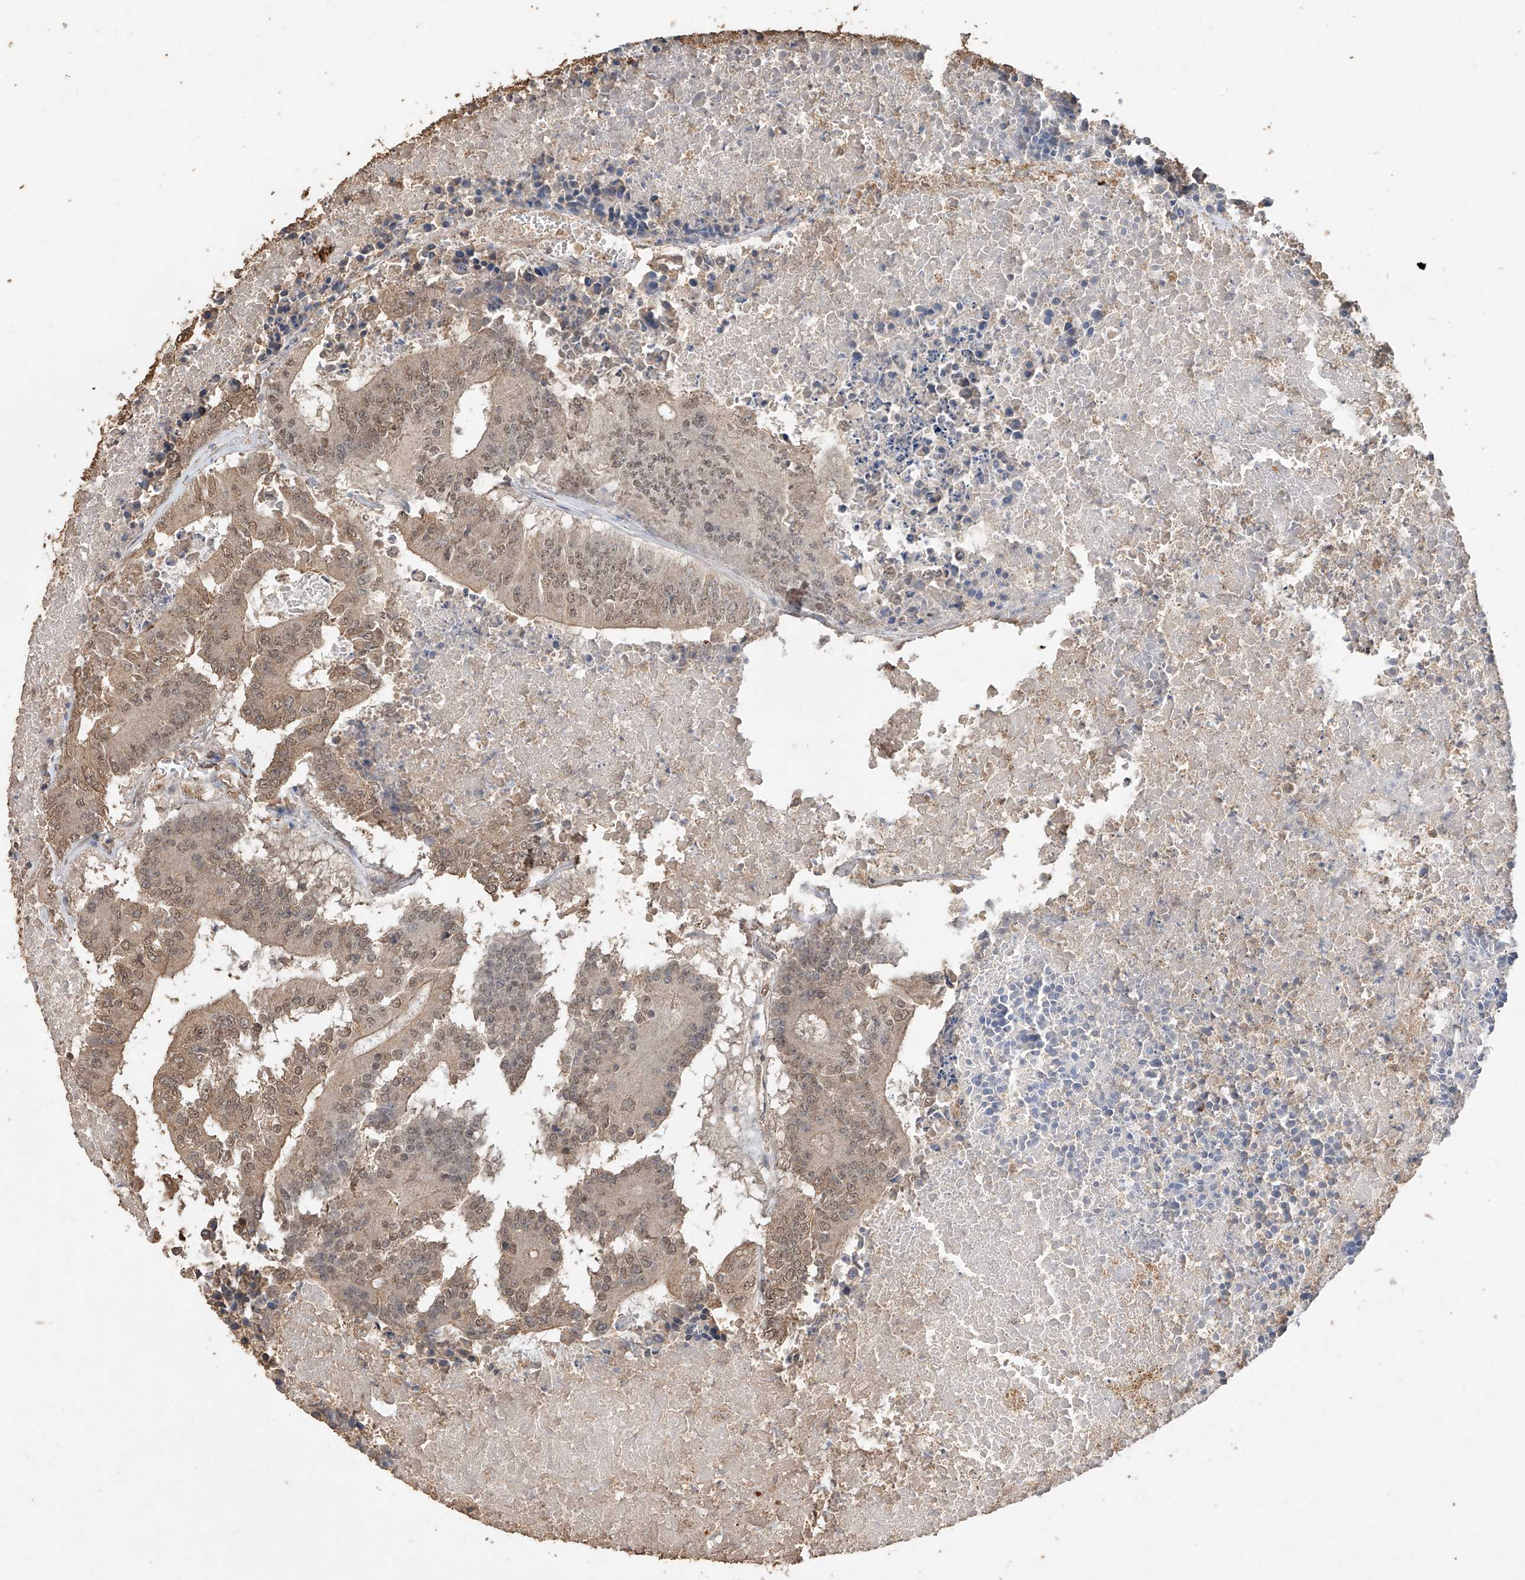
{"staining": {"intensity": "moderate", "quantity": ">75%", "location": "cytoplasmic/membranous"}, "tissue": "colorectal cancer", "cell_type": "Tumor cells", "image_type": "cancer", "snomed": [{"axis": "morphology", "description": "Adenocarcinoma, NOS"}, {"axis": "topography", "description": "Colon"}], "caption": "This photomicrograph shows immunohistochemistry (IHC) staining of colorectal adenocarcinoma, with medium moderate cytoplasmic/membranous expression in about >75% of tumor cells.", "gene": "ELOVL1", "patient": {"sex": "male", "age": 87}}